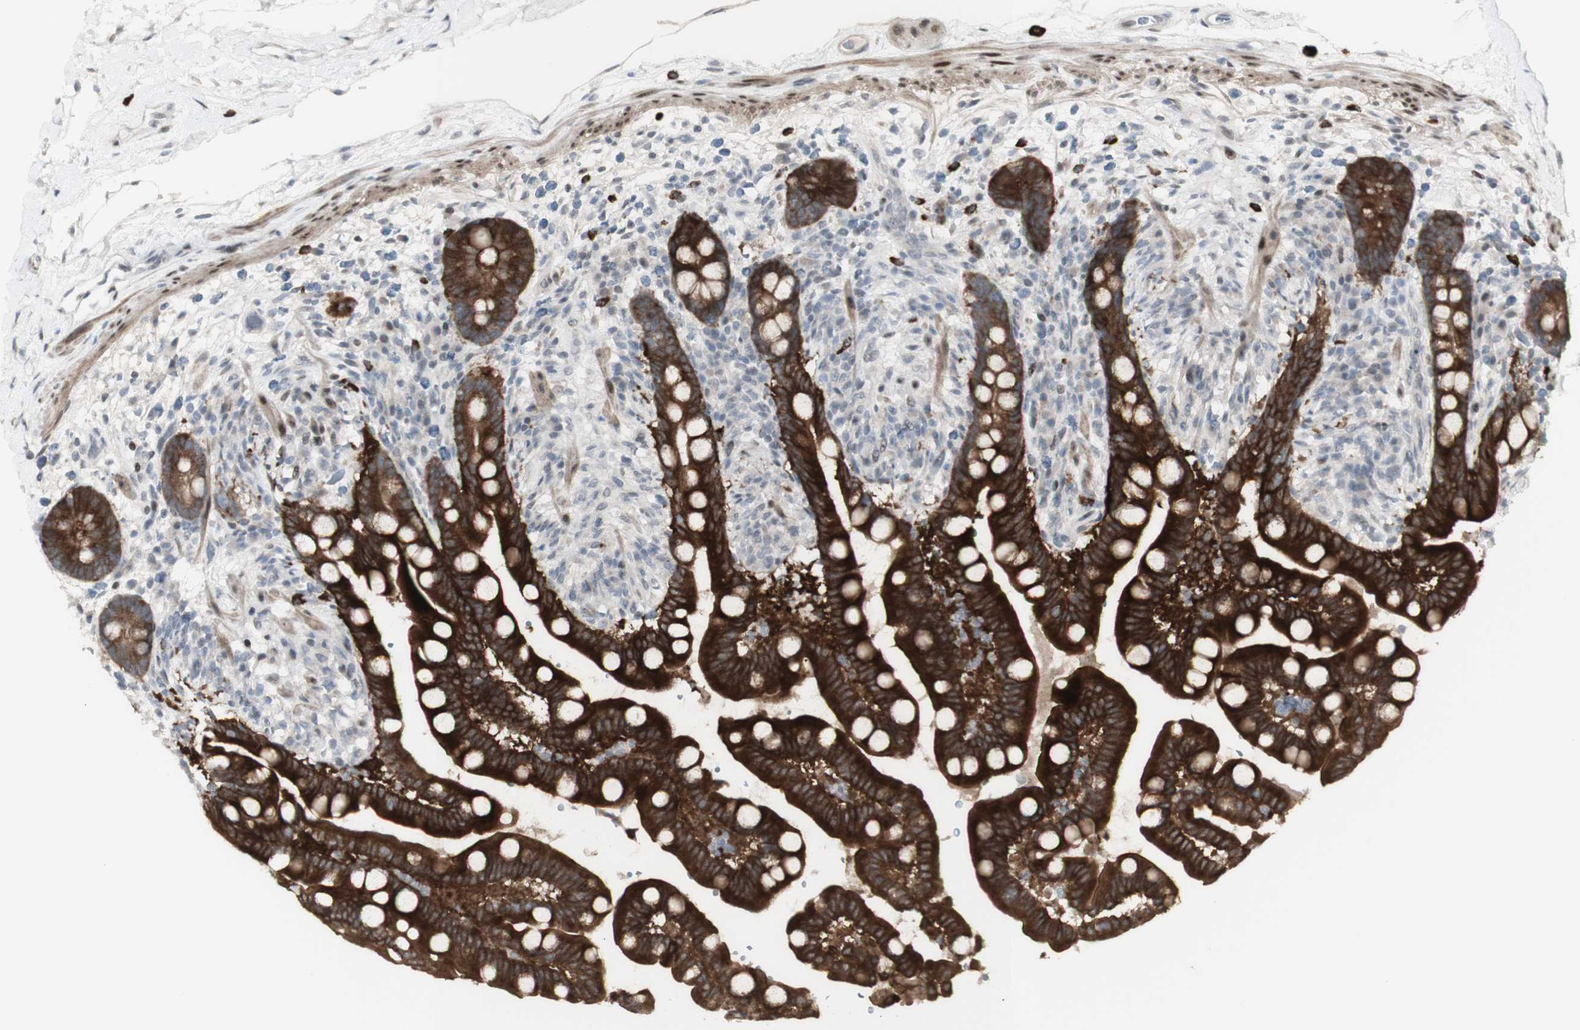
{"staining": {"intensity": "weak", "quantity": ">75%", "location": "nuclear"}, "tissue": "colon", "cell_type": "Endothelial cells", "image_type": "normal", "snomed": [{"axis": "morphology", "description": "Normal tissue, NOS"}, {"axis": "topography", "description": "Colon"}], "caption": "A high-resolution image shows immunohistochemistry staining of benign colon, which demonstrates weak nuclear positivity in approximately >75% of endothelial cells. (DAB = brown stain, brightfield microscopy at high magnification).", "gene": "C1orf116", "patient": {"sex": "male", "age": 73}}